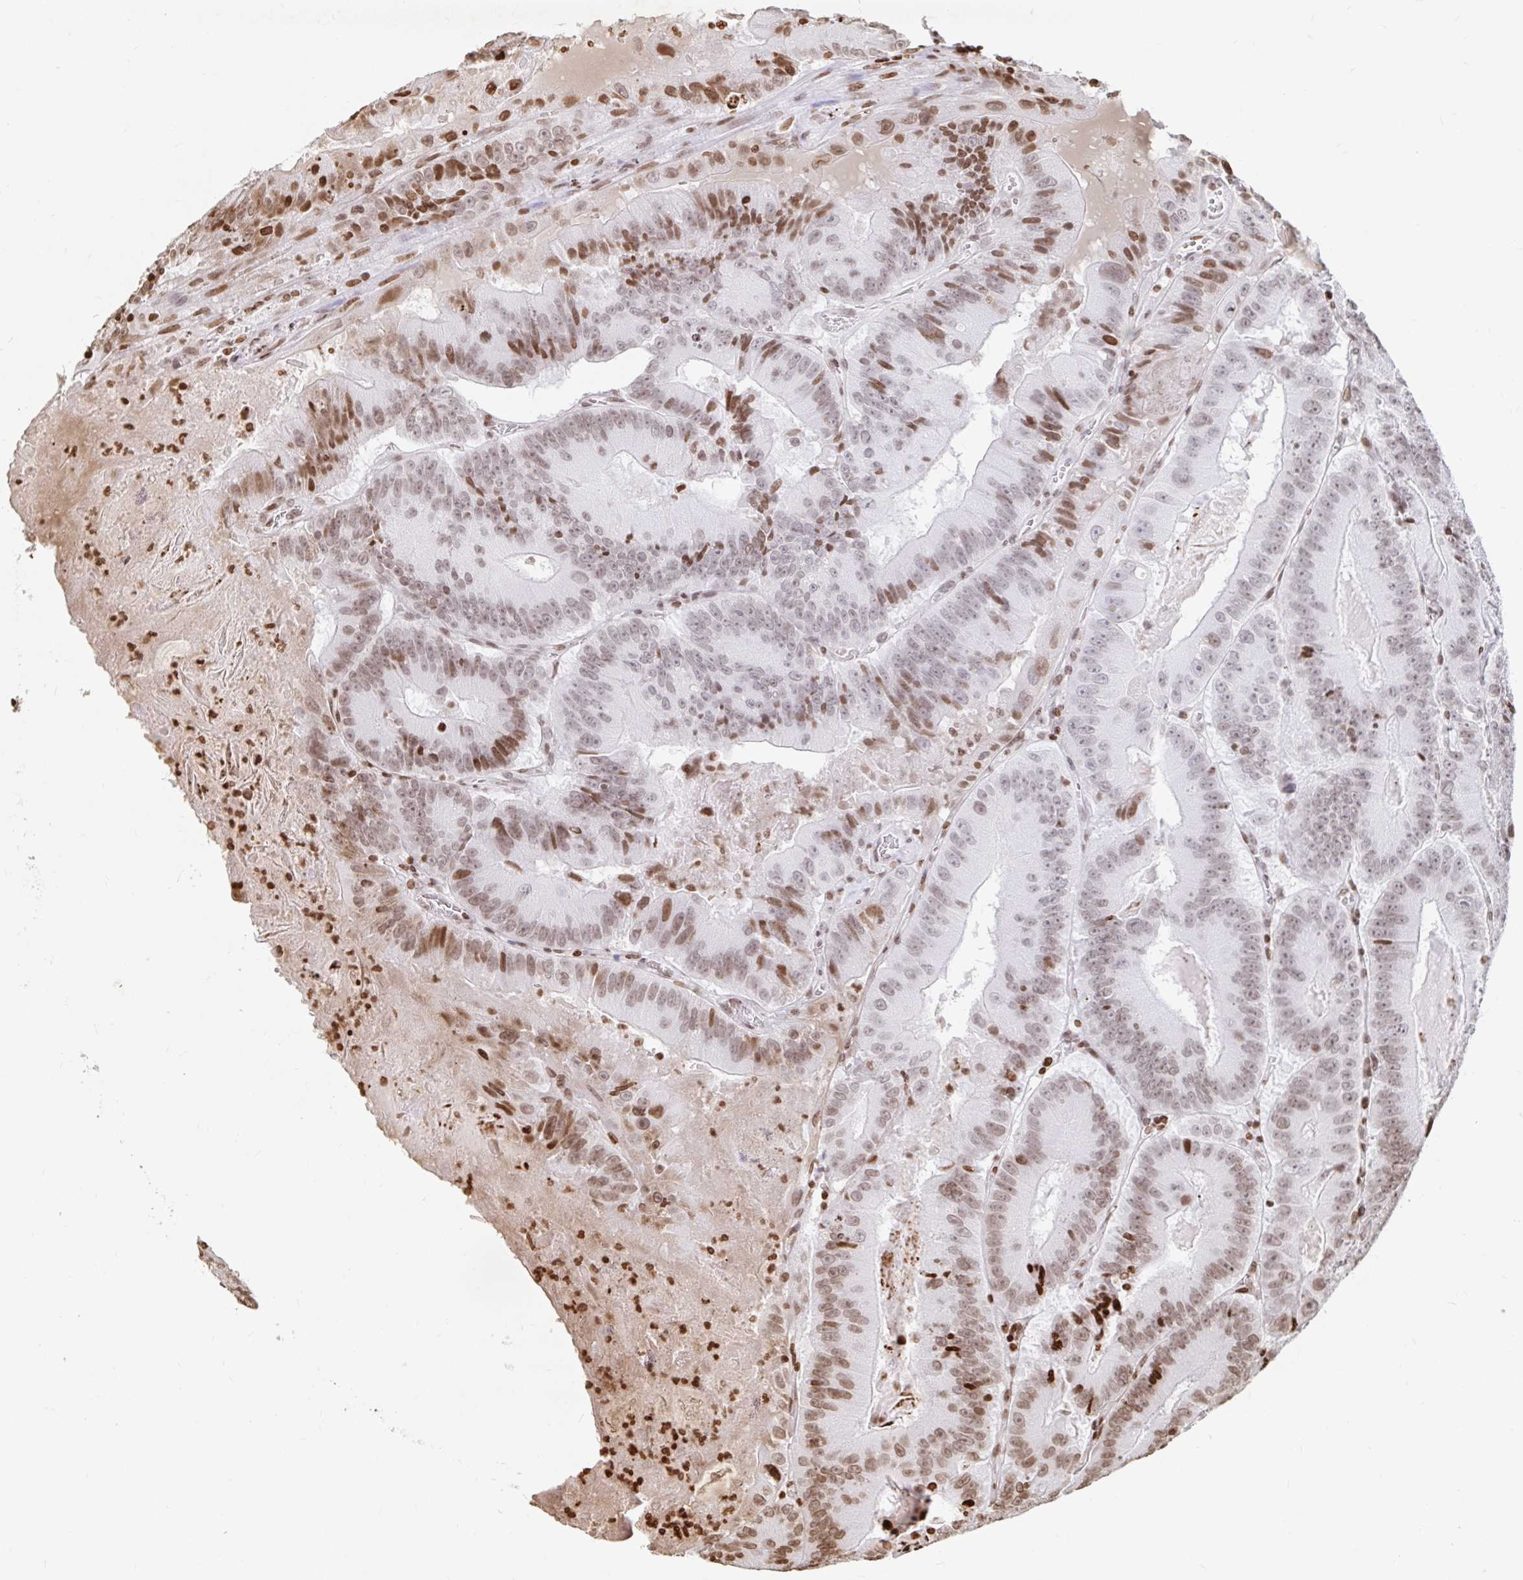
{"staining": {"intensity": "moderate", "quantity": ">75%", "location": "nuclear"}, "tissue": "colorectal cancer", "cell_type": "Tumor cells", "image_type": "cancer", "snomed": [{"axis": "morphology", "description": "Adenocarcinoma, NOS"}, {"axis": "topography", "description": "Colon"}], "caption": "A brown stain labels moderate nuclear positivity of a protein in colorectal cancer tumor cells.", "gene": "H2BC5", "patient": {"sex": "female", "age": 86}}